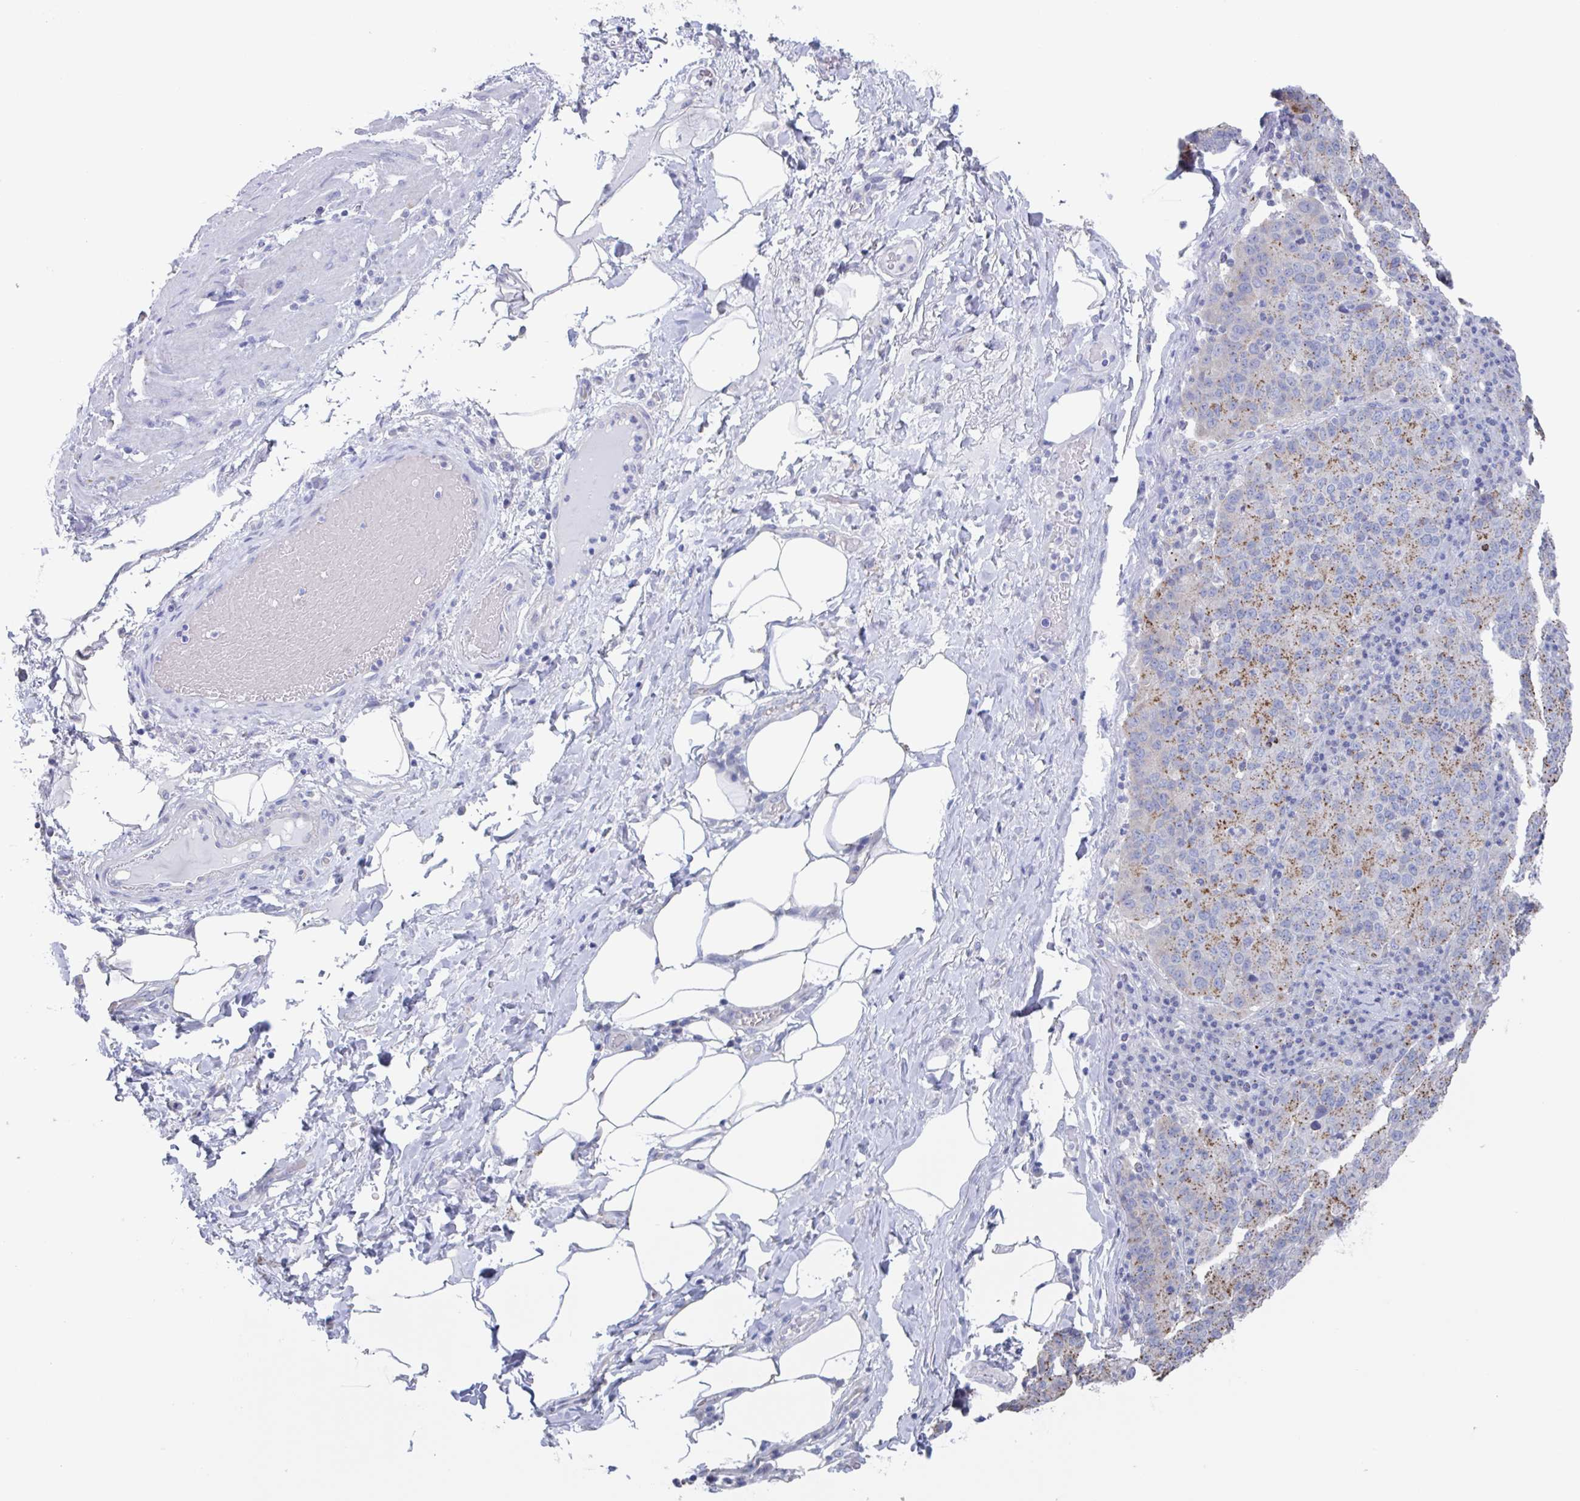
{"staining": {"intensity": "moderate", "quantity": ">75%", "location": "cytoplasmic/membranous"}, "tissue": "stomach cancer", "cell_type": "Tumor cells", "image_type": "cancer", "snomed": [{"axis": "morphology", "description": "Adenocarcinoma, NOS"}, {"axis": "topography", "description": "Stomach"}], "caption": "High-magnification brightfield microscopy of stomach cancer (adenocarcinoma) stained with DAB (brown) and counterstained with hematoxylin (blue). tumor cells exhibit moderate cytoplasmic/membranous positivity is identified in about>75% of cells.", "gene": "CHMP5", "patient": {"sex": "male", "age": 71}}